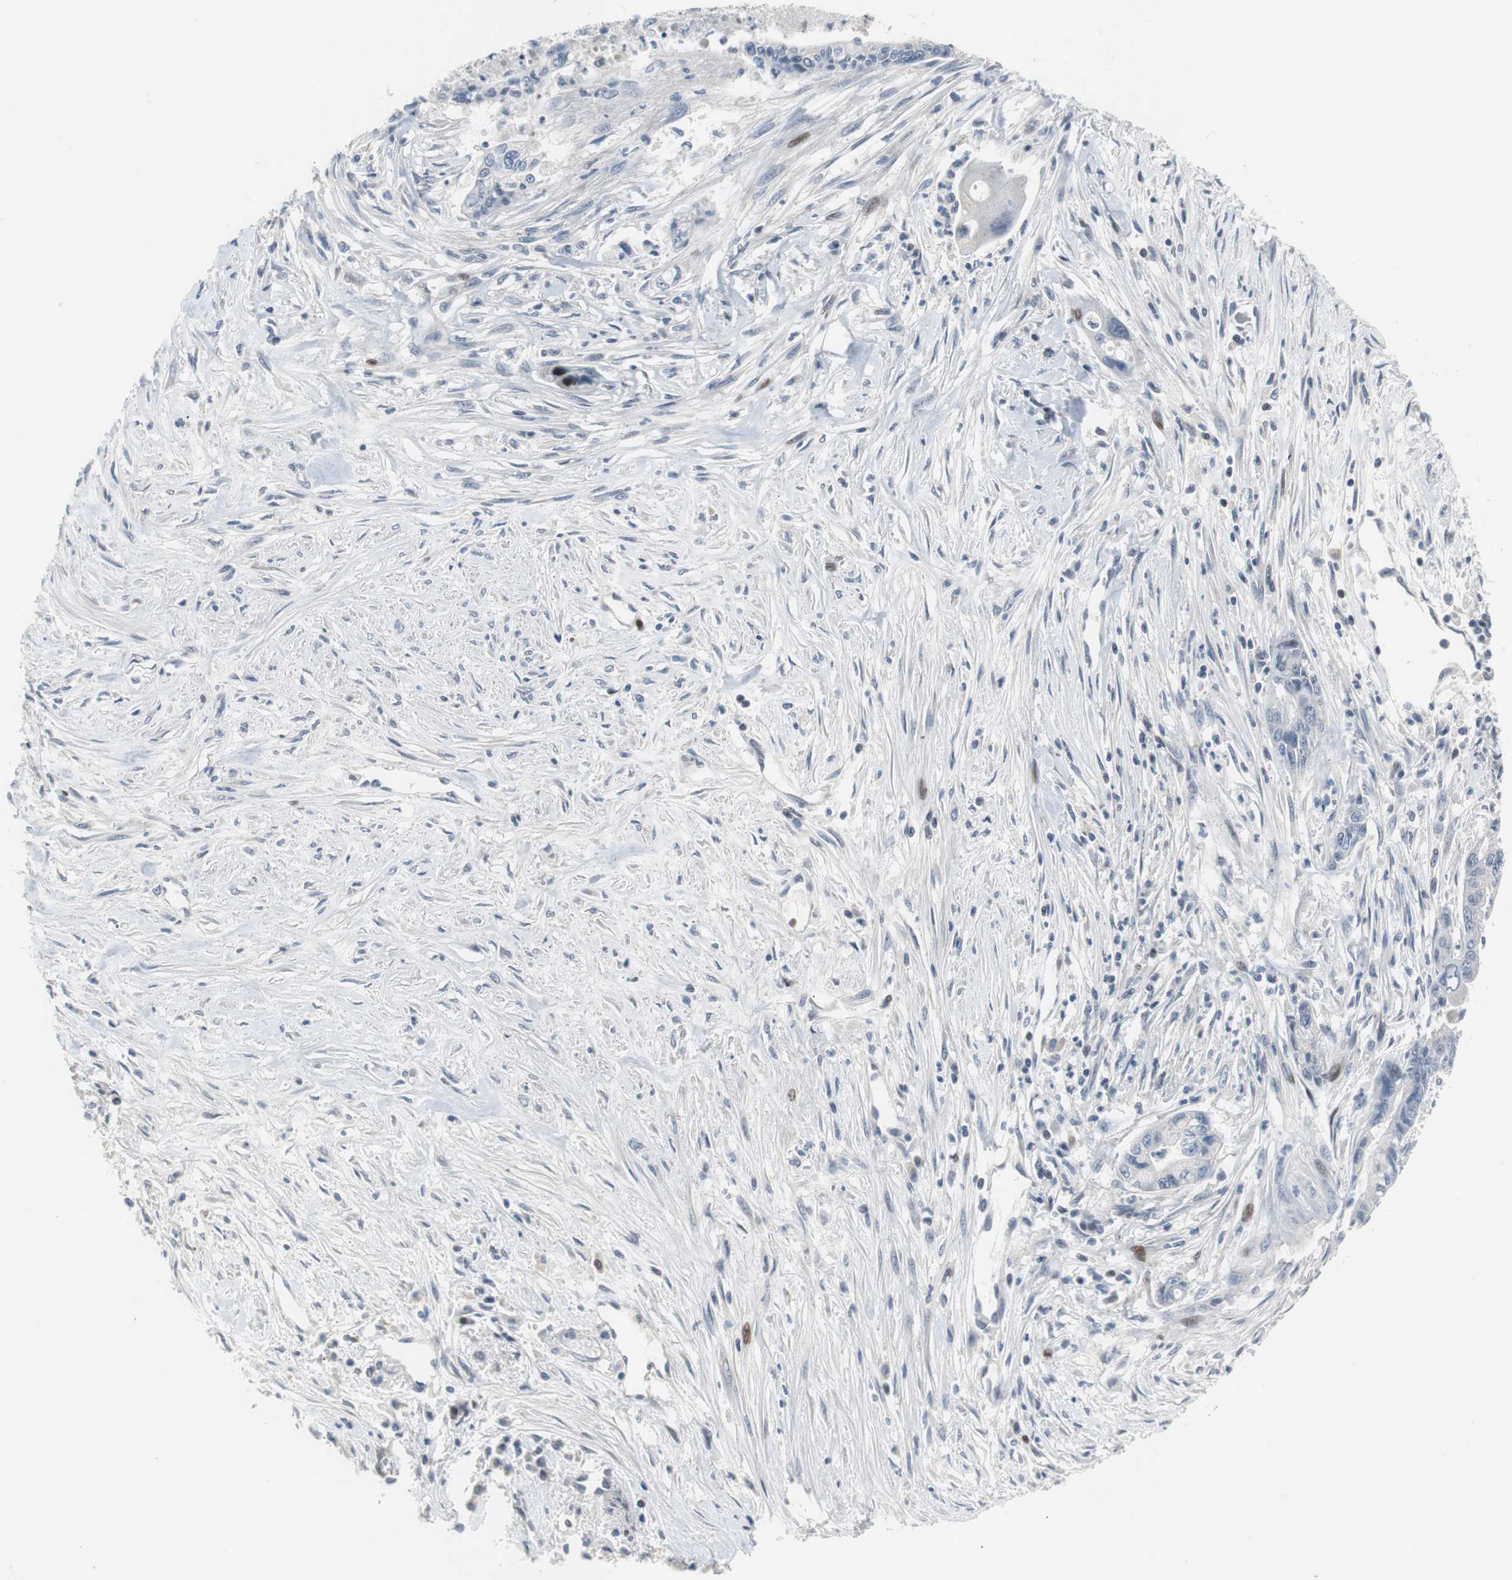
{"staining": {"intensity": "negative", "quantity": "none", "location": "none"}, "tissue": "pancreatic cancer", "cell_type": "Tumor cells", "image_type": "cancer", "snomed": [{"axis": "morphology", "description": "Adenocarcinoma, NOS"}, {"axis": "topography", "description": "Pancreas"}], "caption": "Immunohistochemistry (IHC) of human pancreatic adenocarcinoma displays no staining in tumor cells.", "gene": "MAP2K4", "patient": {"sex": "male", "age": 70}}